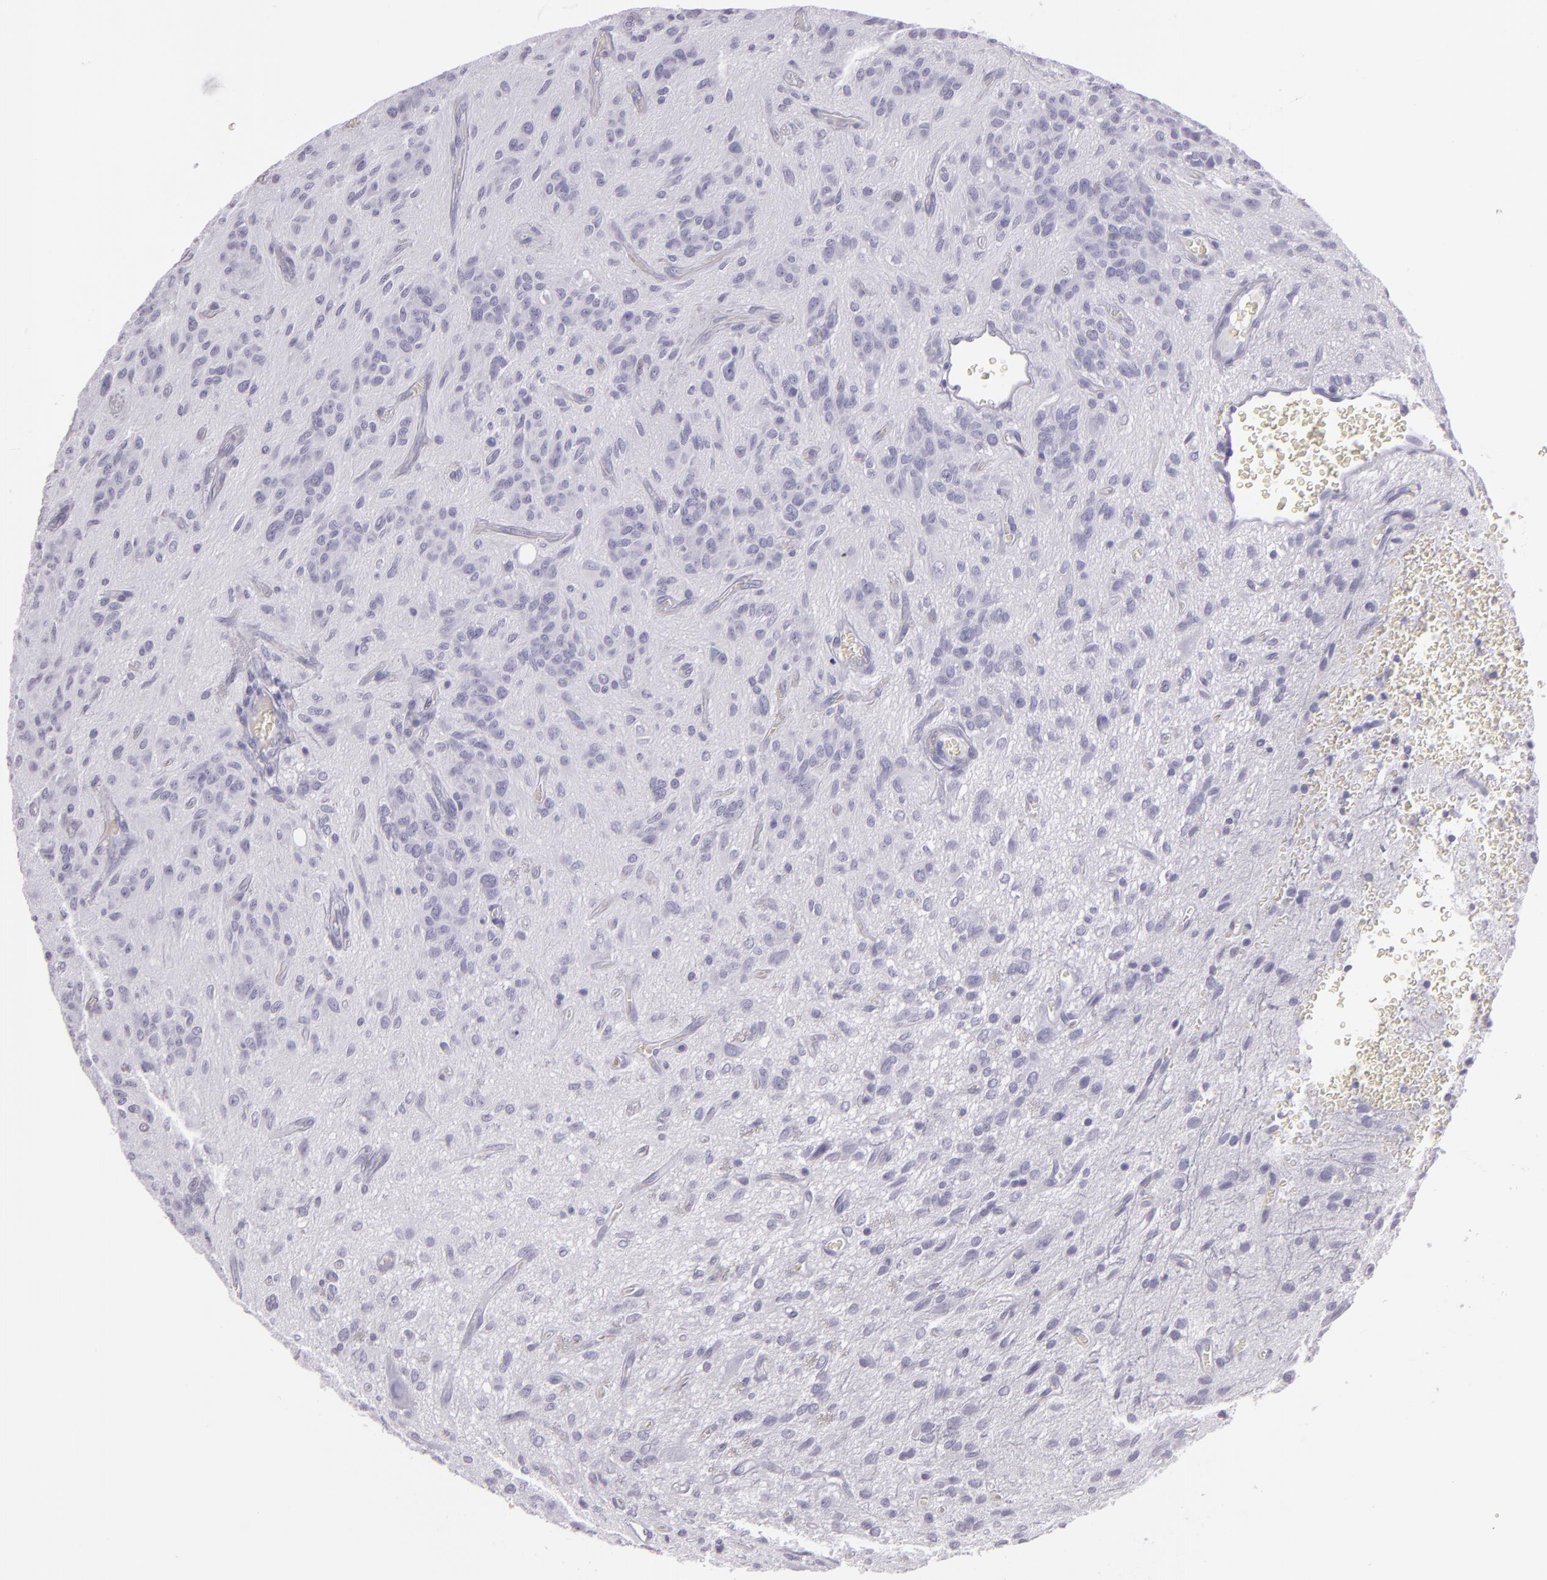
{"staining": {"intensity": "negative", "quantity": "none", "location": "none"}, "tissue": "glioma", "cell_type": "Tumor cells", "image_type": "cancer", "snomed": [{"axis": "morphology", "description": "Glioma, malignant, Low grade"}, {"axis": "topography", "description": "Brain"}], "caption": "Immunohistochemistry (IHC) photomicrograph of neoplastic tissue: glioma stained with DAB reveals no significant protein positivity in tumor cells. (DAB (3,3'-diaminobenzidine) IHC with hematoxylin counter stain).", "gene": "MCM3", "patient": {"sex": "female", "age": 15}}